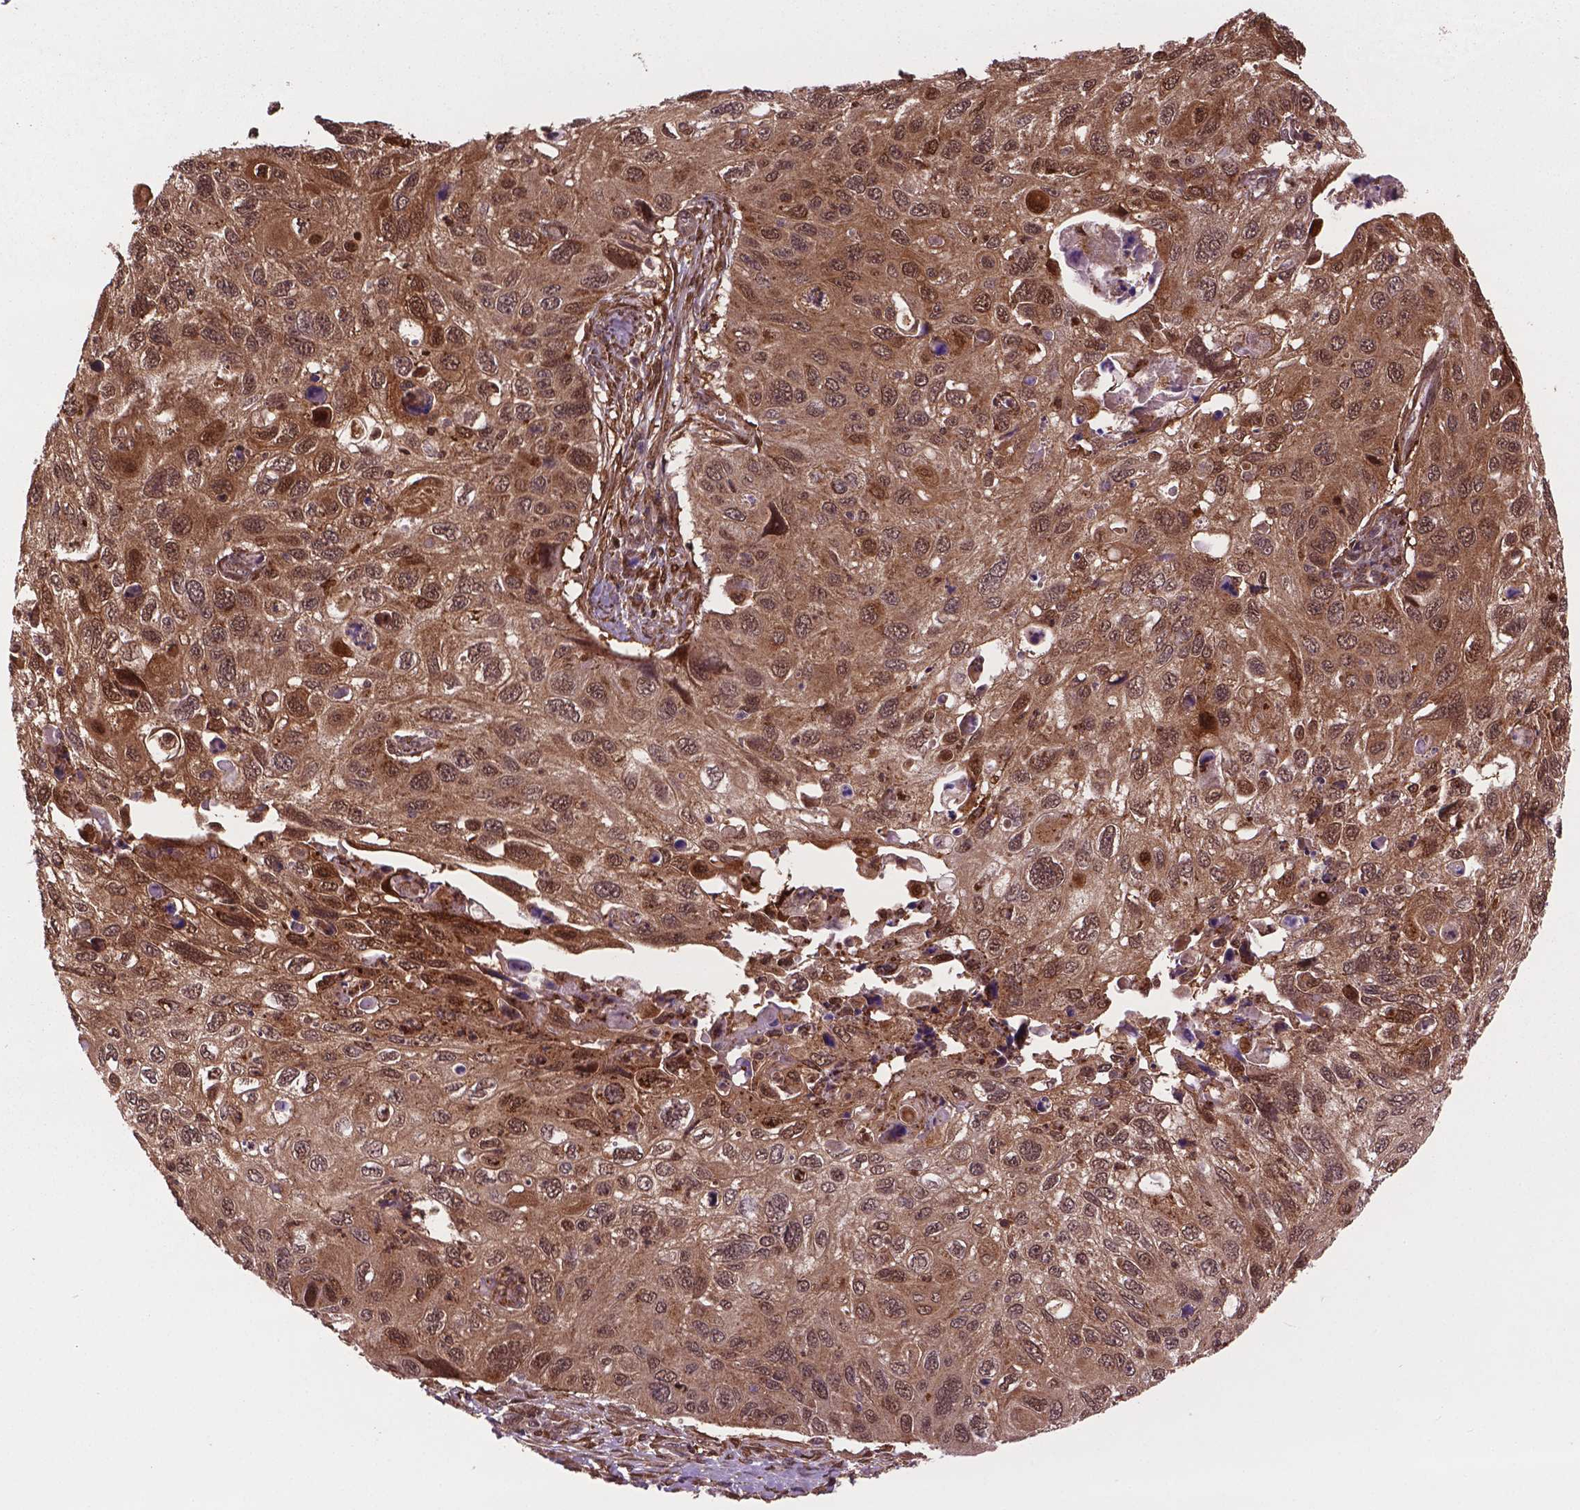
{"staining": {"intensity": "moderate", "quantity": ">75%", "location": "cytoplasmic/membranous,nuclear"}, "tissue": "cervical cancer", "cell_type": "Tumor cells", "image_type": "cancer", "snomed": [{"axis": "morphology", "description": "Squamous cell carcinoma, NOS"}, {"axis": "topography", "description": "Cervix"}], "caption": "Brown immunohistochemical staining in cervical squamous cell carcinoma exhibits moderate cytoplasmic/membranous and nuclear expression in approximately >75% of tumor cells.", "gene": "PLIN3", "patient": {"sex": "female", "age": 70}}